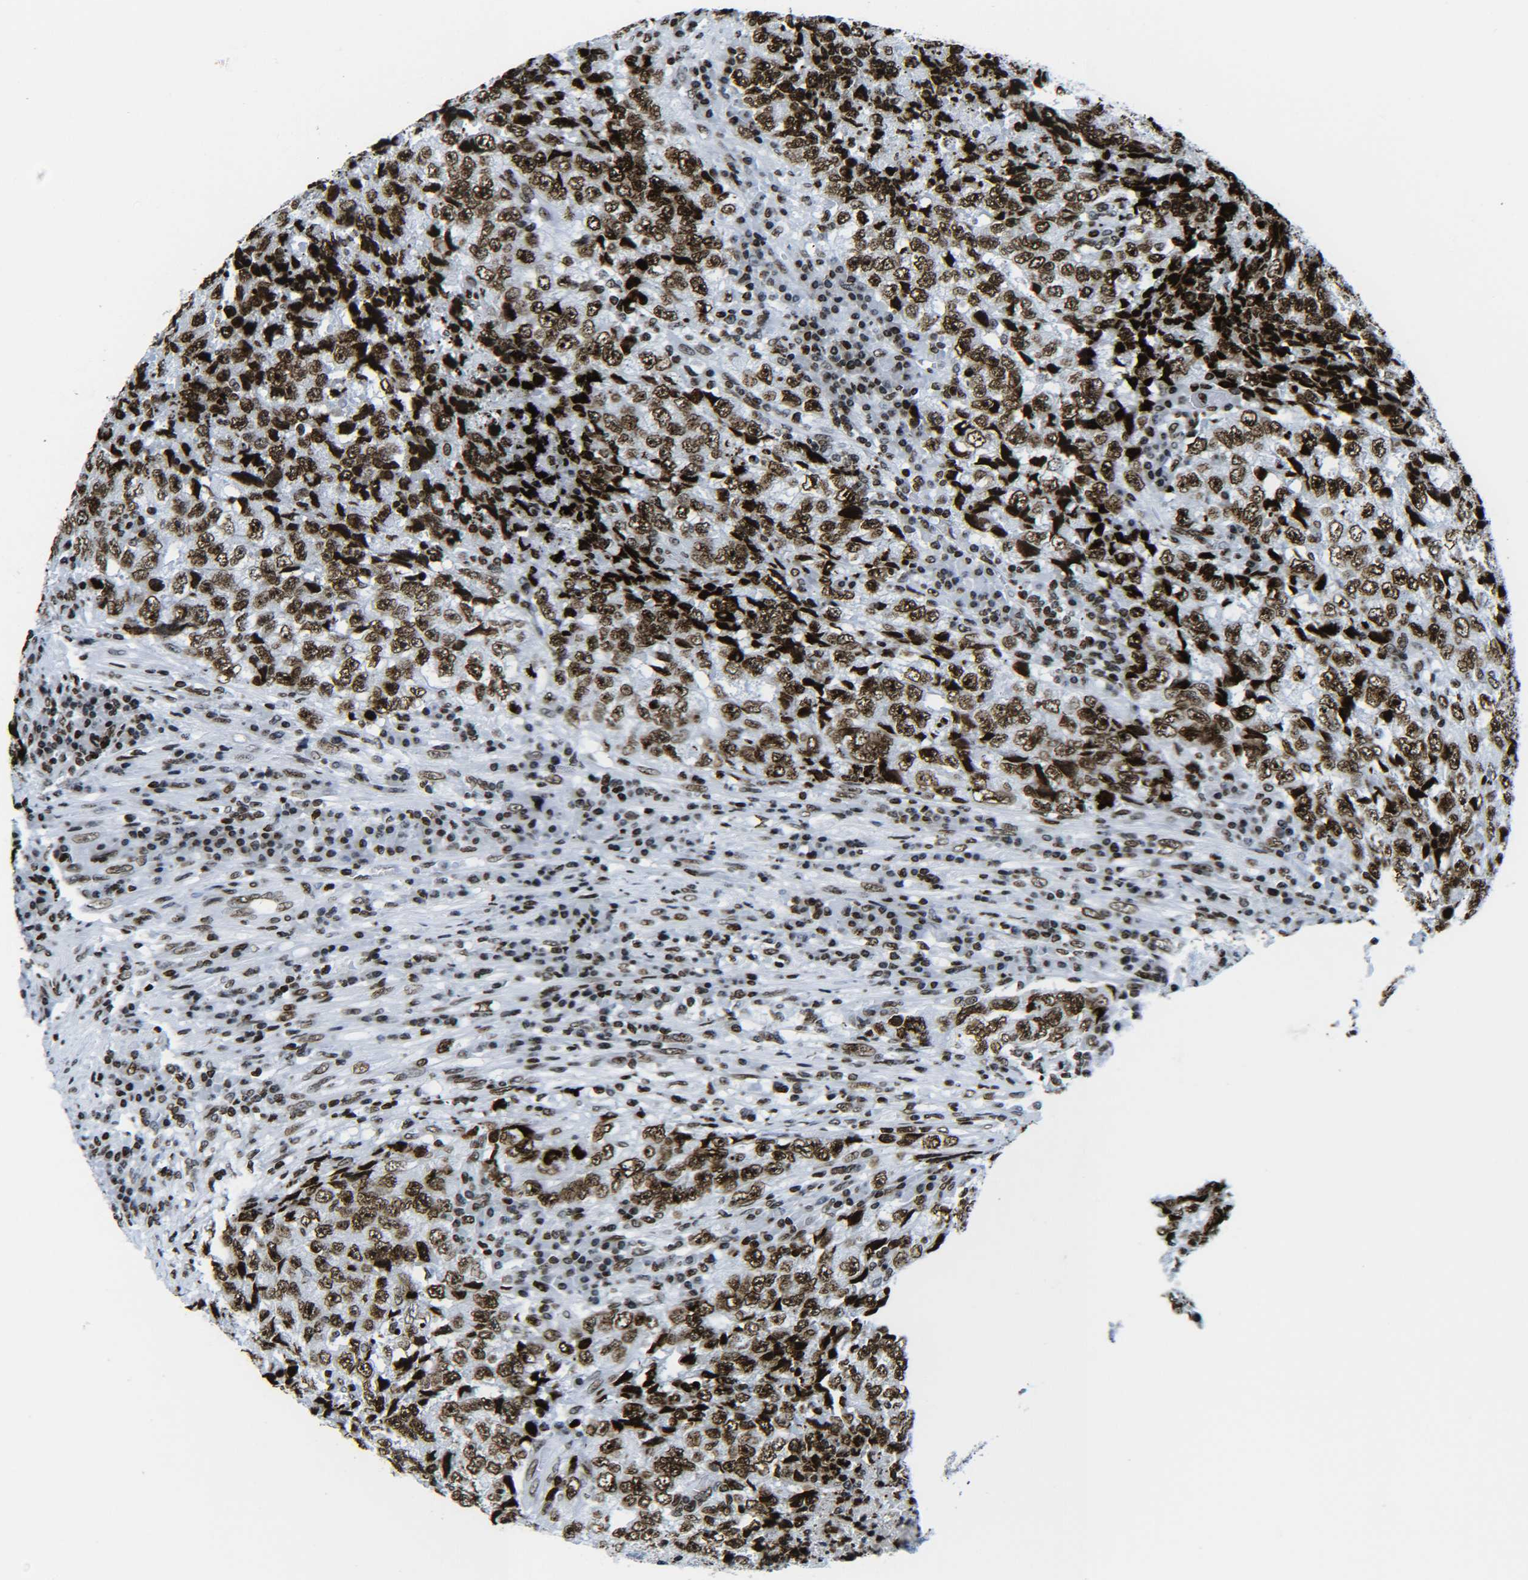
{"staining": {"intensity": "moderate", "quantity": ">75%", "location": "nuclear"}, "tissue": "testis cancer", "cell_type": "Tumor cells", "image_type": "cancer", "snomed": [{"axis": "morphology", "description": "Necrosis, NOS"}, {"axis": "morphology", "description": "Carcinoma, Embryonal, NOS"}, {"axis": "topography", "description": "Testis"}], "caption": "Immunohistochemistry (DAB (3,3'-diaminobenzidine)) staining of testis cancer (embryonal carcinoma) exhibits moderate nuclear protein staining in about >75% of tumor cells. (DAB = brown stain, brightfield microscopy at high magnification).", "gene": "H2AX", "patient": {"sex": "male", "age": 19}}